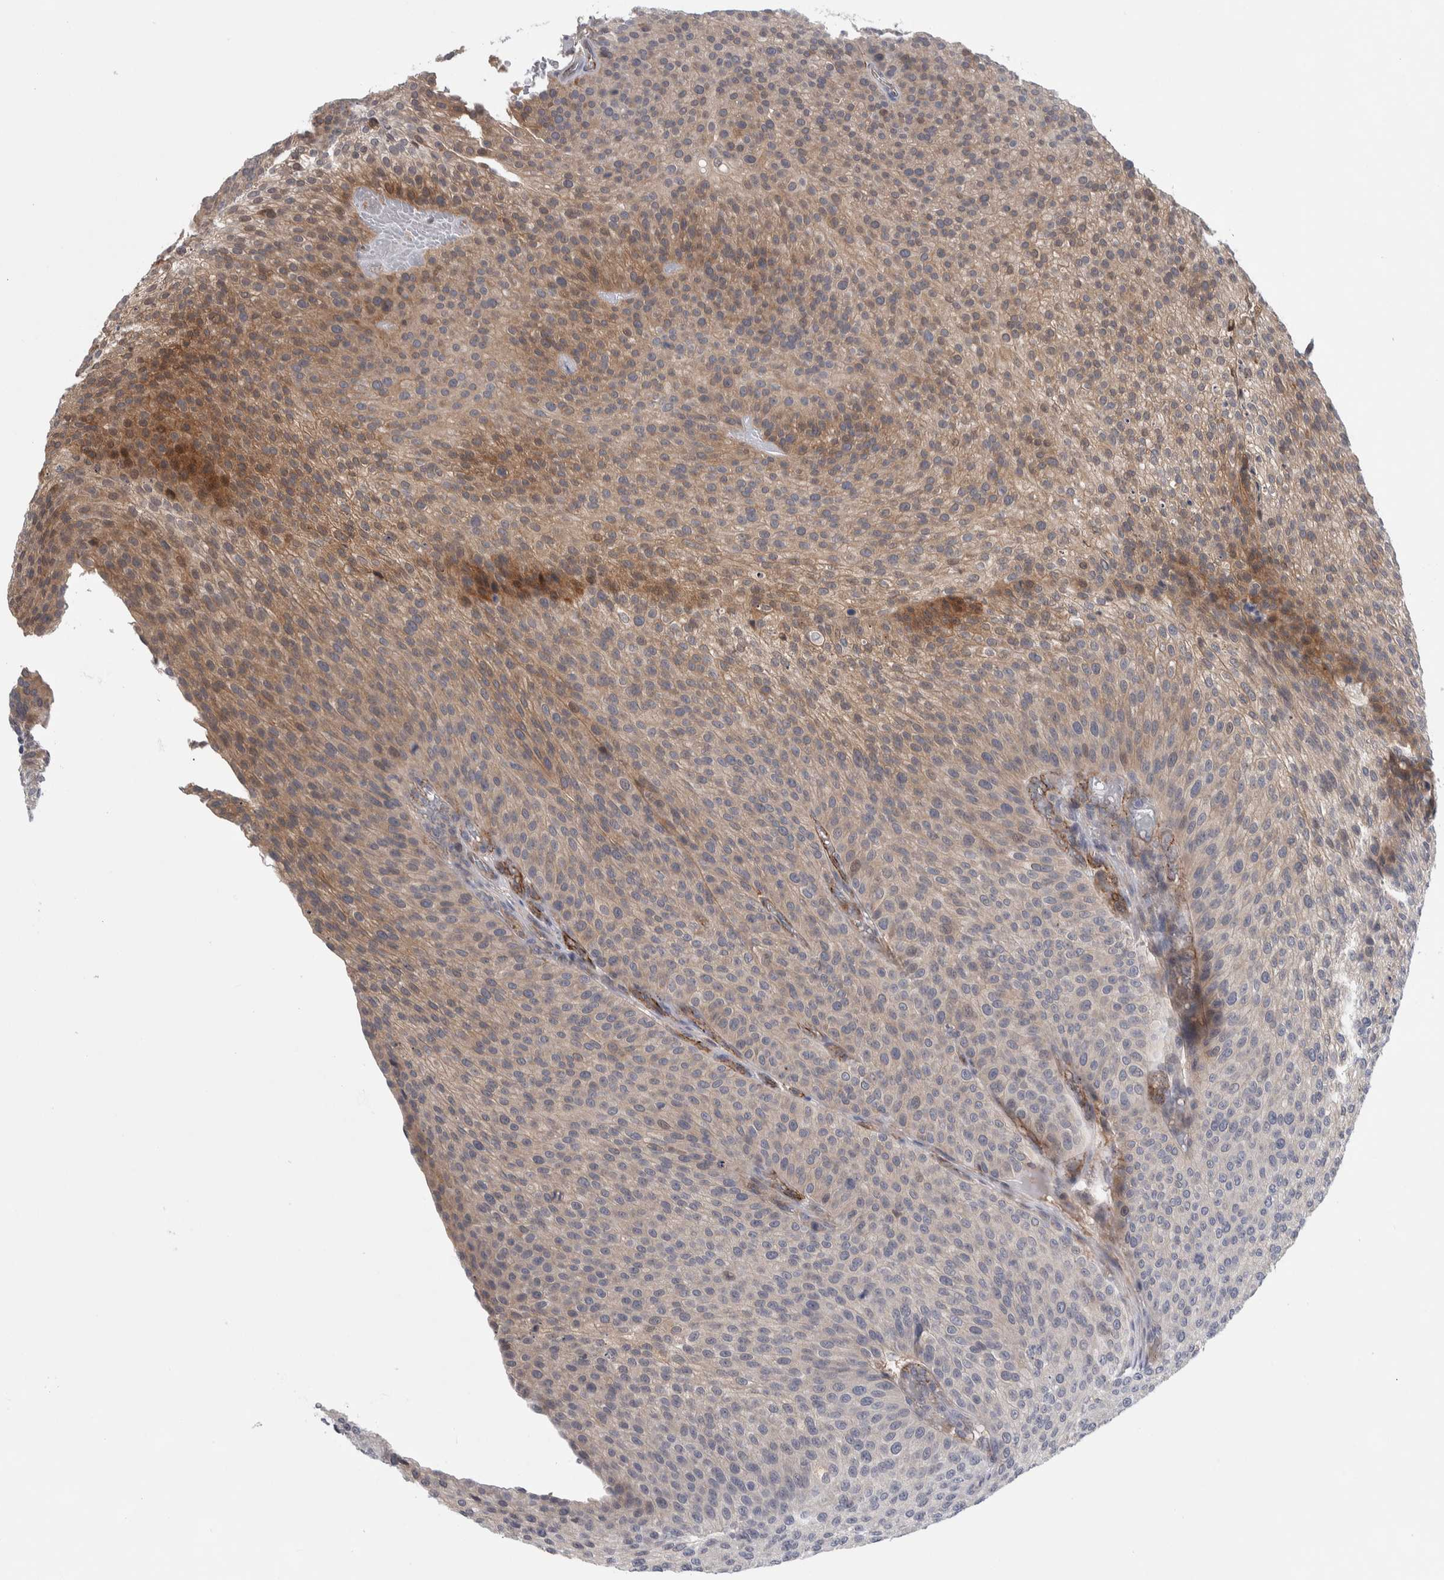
{"staining": {"intensity": "weak", "quantity": ">75%", "location": "cytoplasmic/membranous"}, "tissue": "urothelial cancer", "cell_type": "Tumor cells", "image_type": "cancer", "snomed": [{"axis": "morphology", "description": "Urothelial carcinoma, Low grade"}, {"axis": "topography", "description": "Smooth muscle"}, {"axis": "topography", "description": "Urinary bladder"}], "caption": "Tumor cells display low levels of weak cytoplasmic/membranous positivity in approximately >75% of cells in urothelial cancer. The staining was performed using DAB to visualize the protein expression in brown, while the nuclei were stained in blue with hematoxylin (Magnification: 20x).", "gene": "ZNF862", "patient": {"sex": "male", "age": 60}}